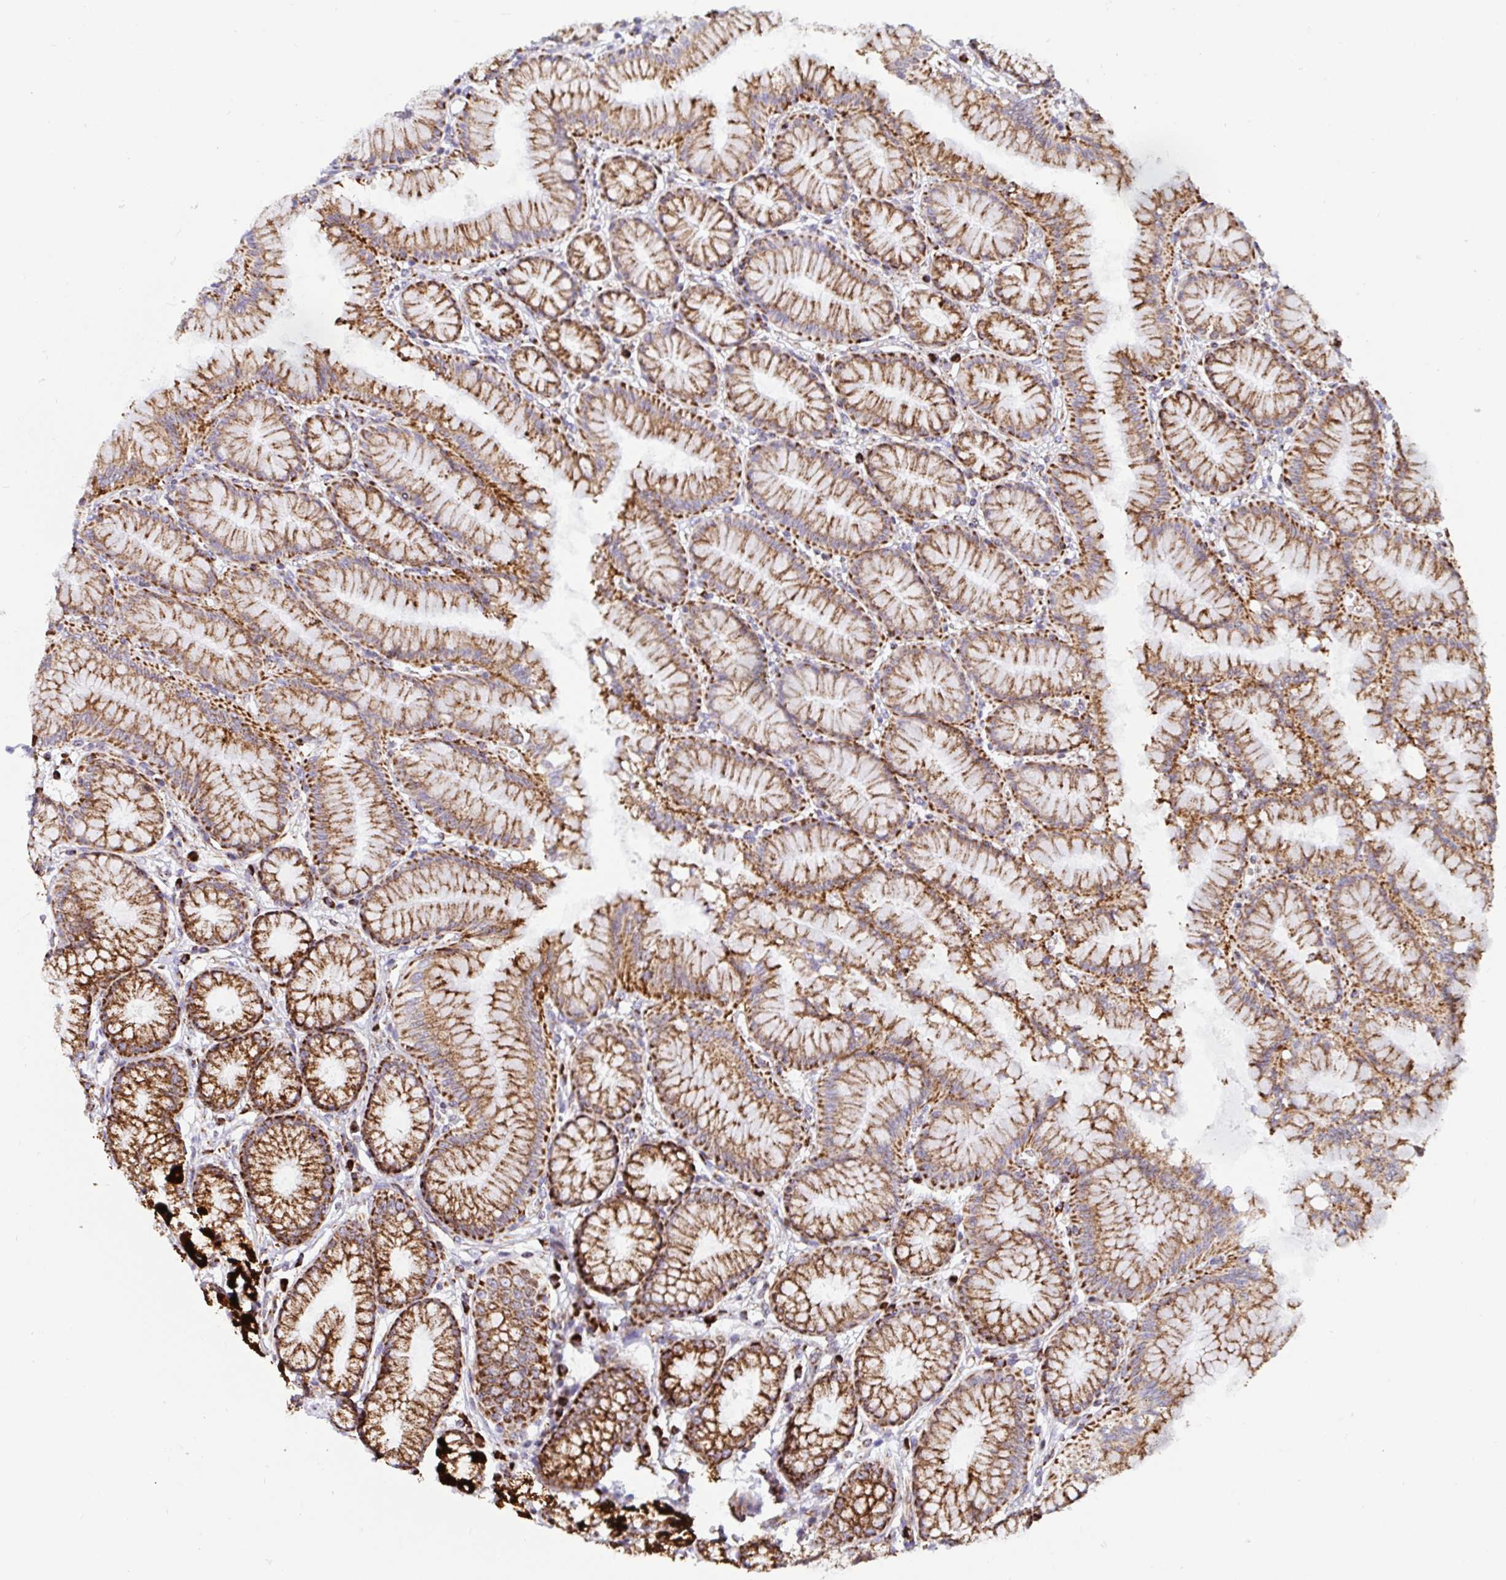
{"staining": {"intensity": "strong", "quantity": ">75%", "location": "cytoplasmic/membranous"}, "tissue": "stomach", "cell_type": "Glandular cells", "image_type": "normal", "snomed": [{"axis": "morphology", "description": "Normal tissue, NOS"}, {"axis": "topography", "description": "Stomach"}, {"axis": "topography", "description": "Stomach, lower"}], "caption": "Immunohistochemical staining of unremarkable human stomach exhibits >75% levels of strong cytoplasmic/membranous protein staining in approximately >75% of glandular cells.", "gene": "ATP5MJ", "patient": {"sex": "male", "age": 76}}